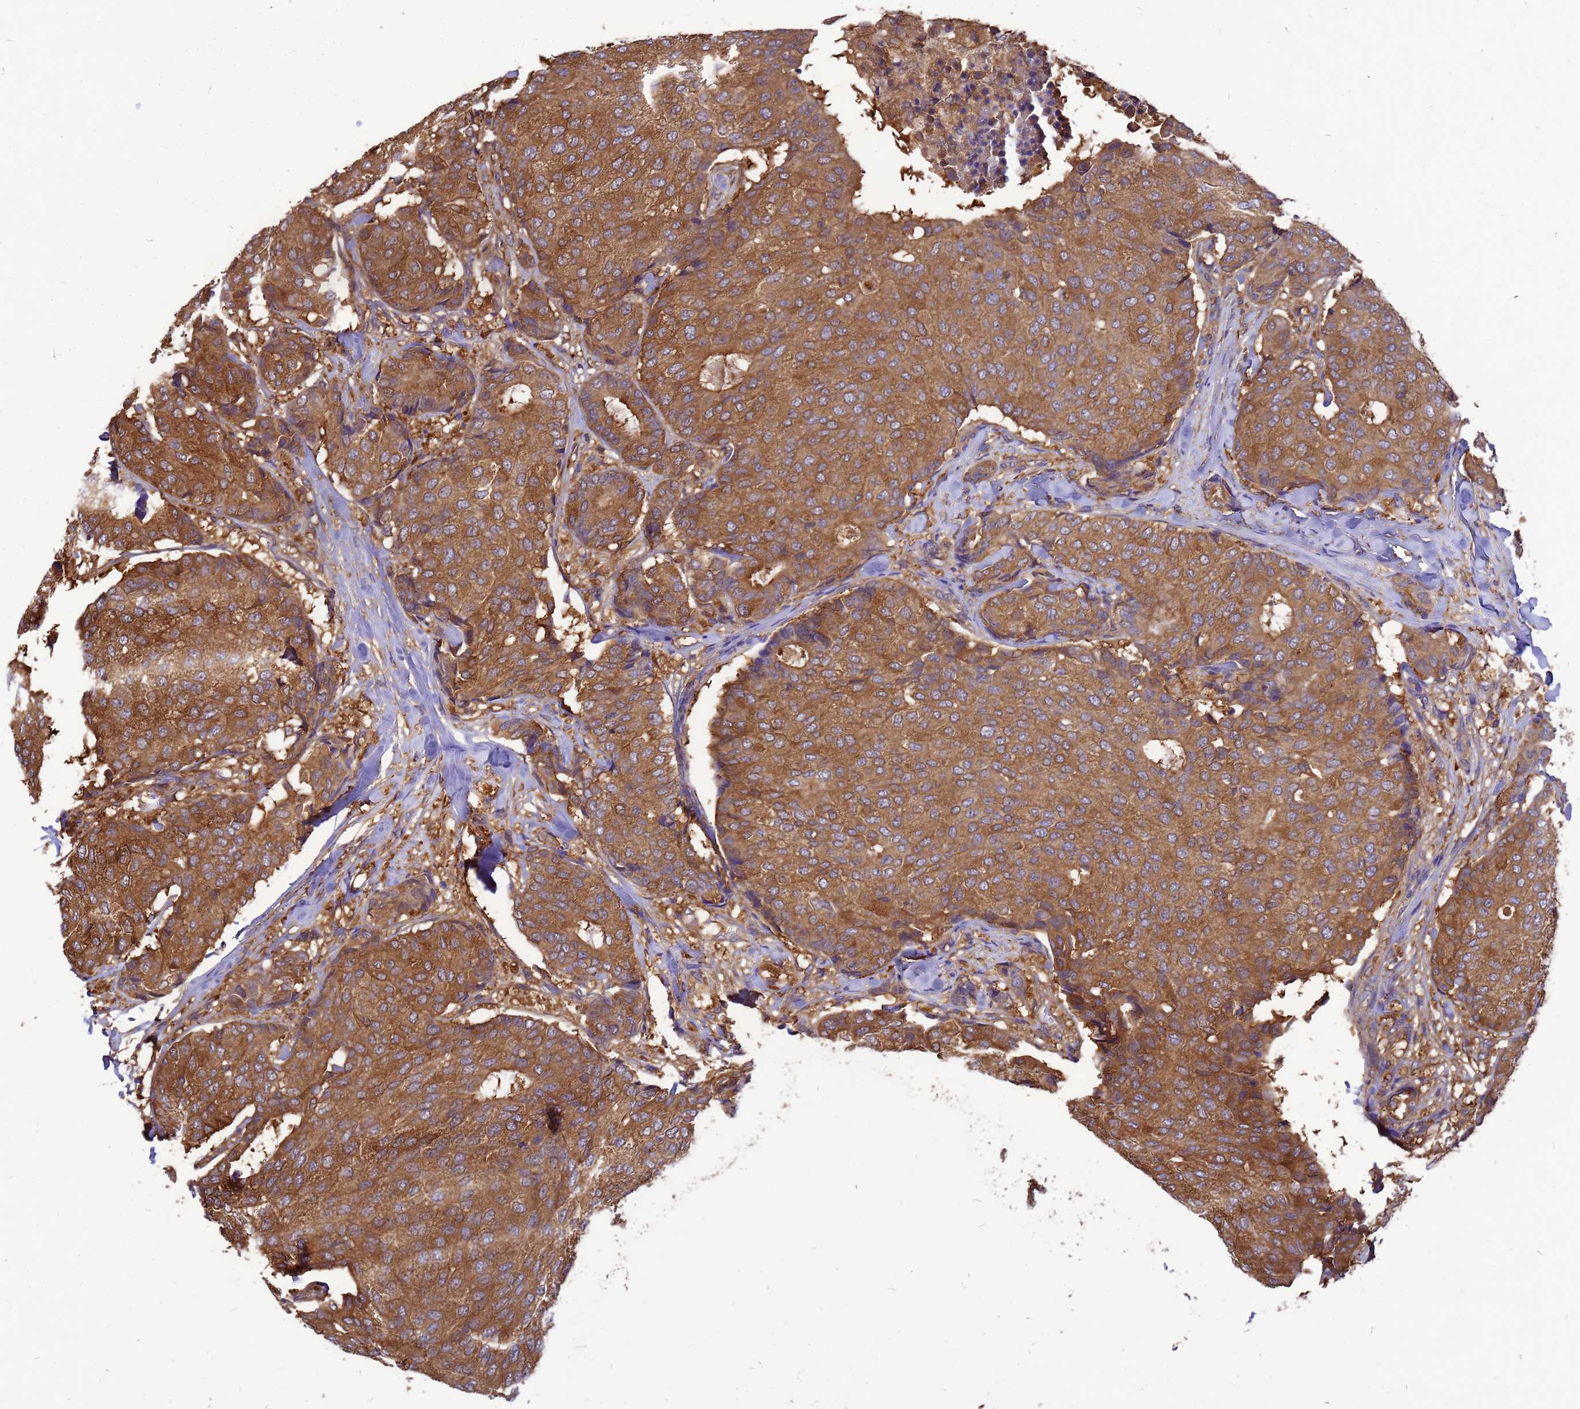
{"staining": {"intensity": "moderate", "quantity": ">75%", "location": "cytoplasmic/membranous"}, "tissue": "breast cancer", "cell_type": "Tumor cells", "image_type": "cancer", "snomed": [{"axis": "morphology", "description": "Duct carcinoma"}, {"axis": "topography", "description": "Breast"}], "caption": "The photomicrograph displays staining of breast cancer (intraductal carcinoma), revealing moderate cytoplasmic/membranous protein expression (brown color) within tumor cells.", "gene": "GID4", "patient": {"sex": "female", "age": 75}}